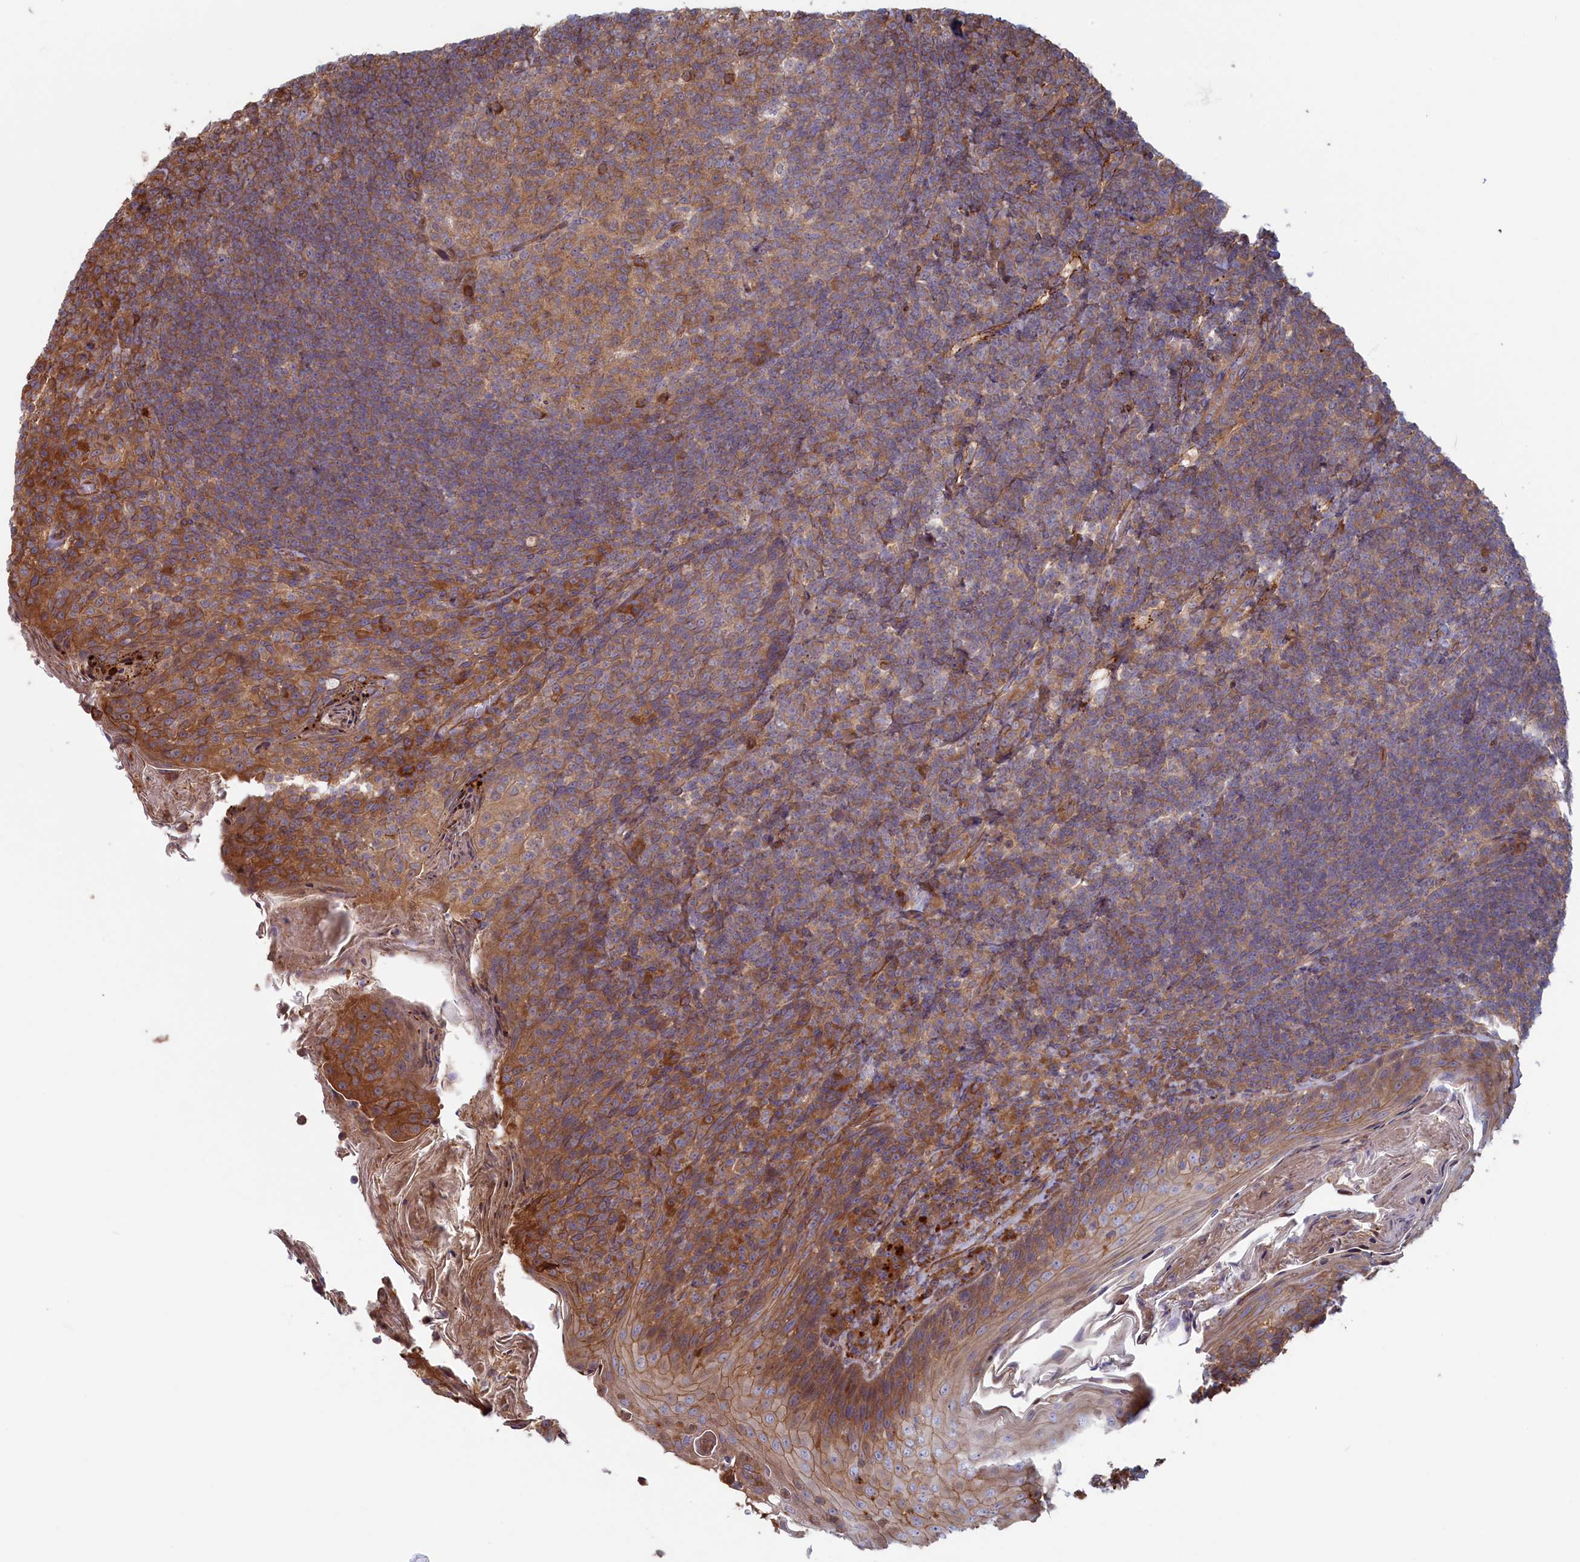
{"staining": {"intensity": "moderate", "quantity": "25%-75%", "location": "cytoplasmic/membranous"}, "tissue": "tonsil", "cell_type": "Germinal center cells", "image_type": "normal", "snomed": [{"axis": "morphology", "description": "Normal tissue, NOS"}, {"axis": "topography", "description": "Tonsil"}], "caption": "The image exhibits immunohistochemical staining of benign tonsil. There is moderate cytoplasmic/membranous expression is appreciated in about 25%-75% of germinal center cells.", "gene": "RILPL1", "patient": {"sex": "female", "age": 10}}